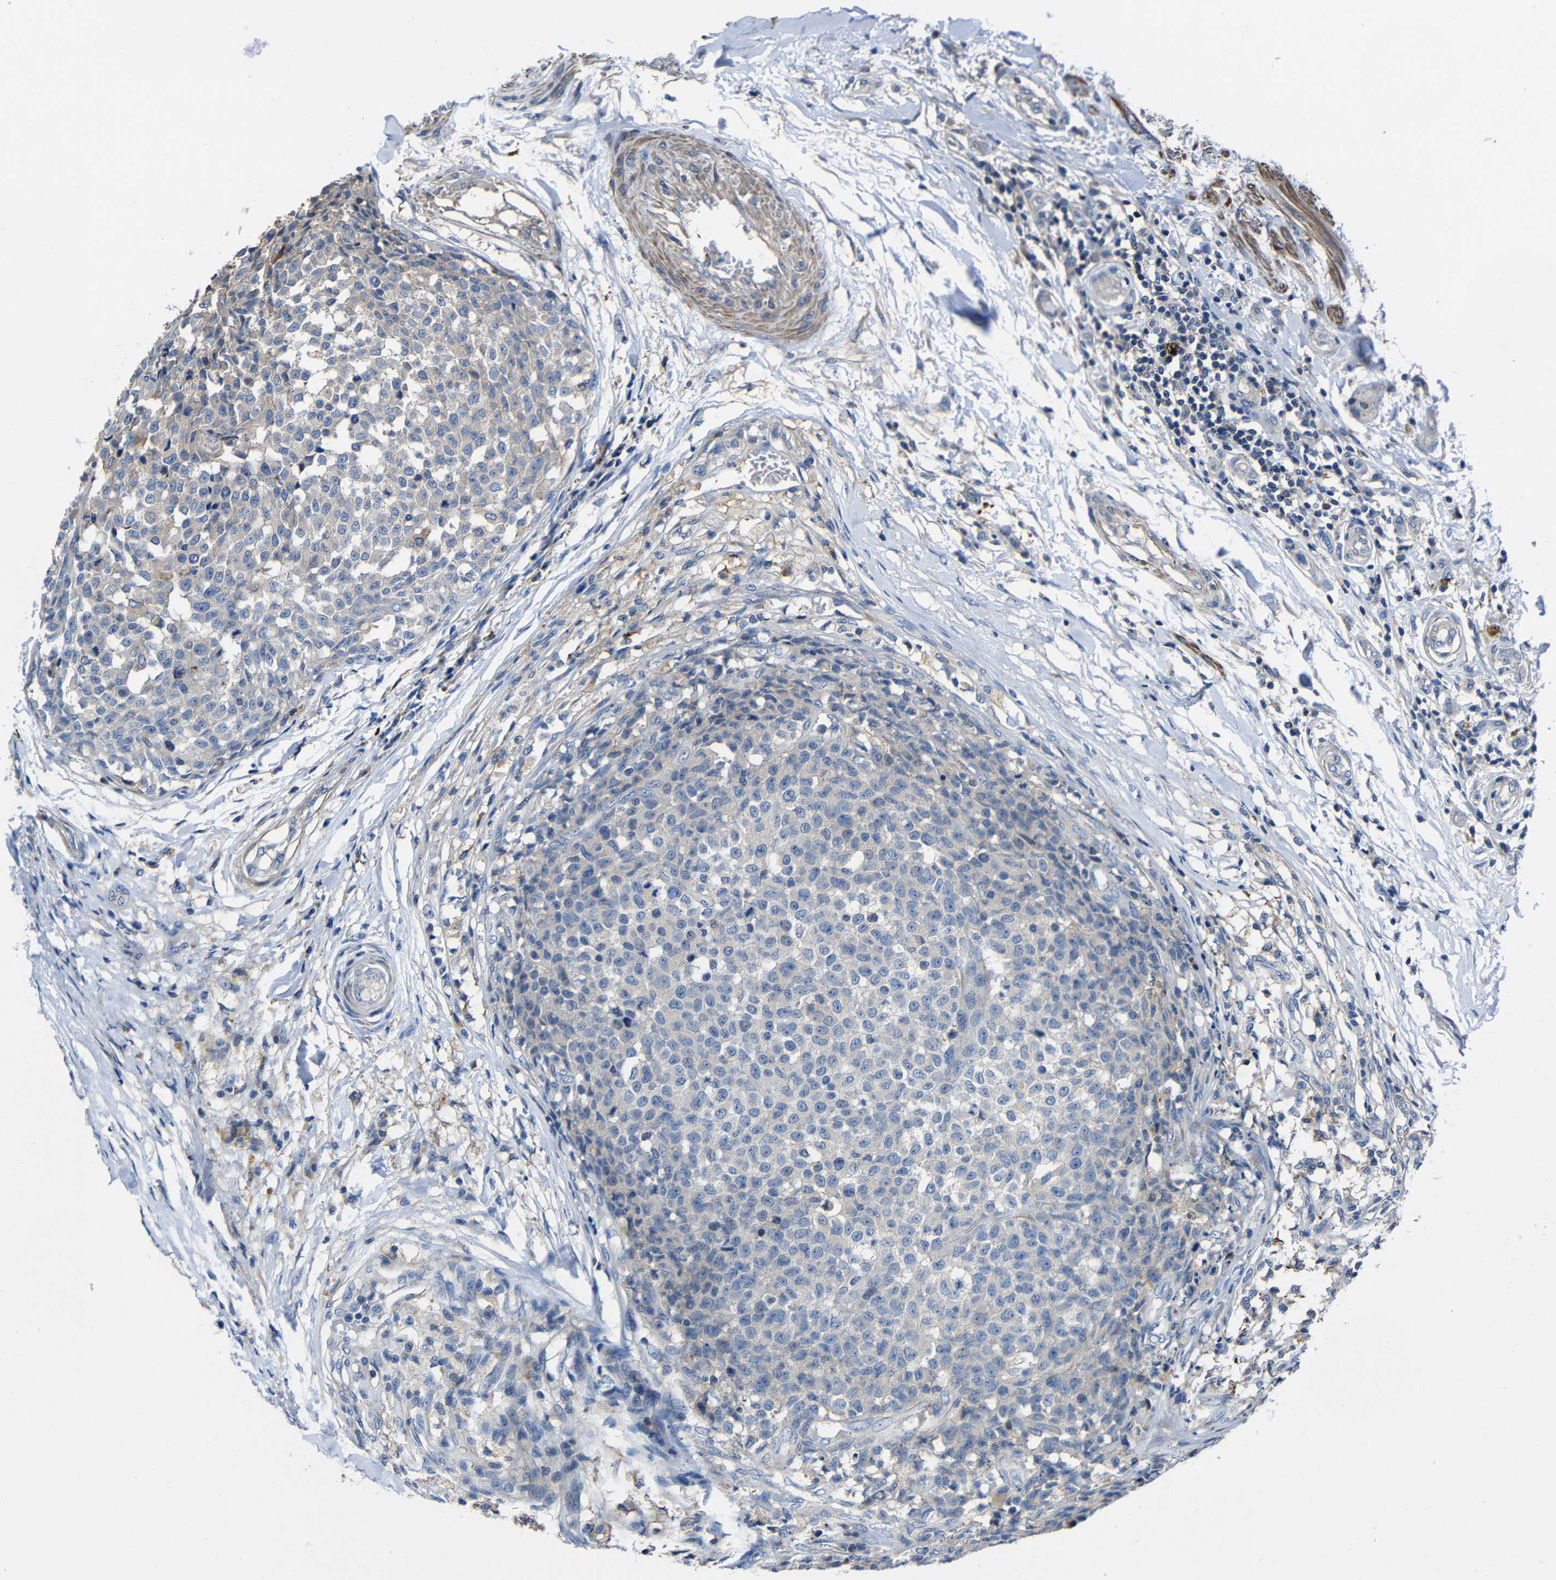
{"staining": {"intensity": "weak", "quantity": "<25%", "location": "cytoplasmic/membranous"}, "tissue": "testis cancer", "cell_type": "Tumor cells", "image_type": "cancer", "snomed": [{"axis": "morphology", "description": "Seminoma, NOS"}, {"axis": "topography", "description": "Testis"}], "caption": "An immunohistochemistry histopathology image of testis cancer (seminoma) is shown. There is no staining in tumor cells of testis cancer (seminoma).", "gene": "GDI1", "patient": {"sex": "male", "age": 59}}